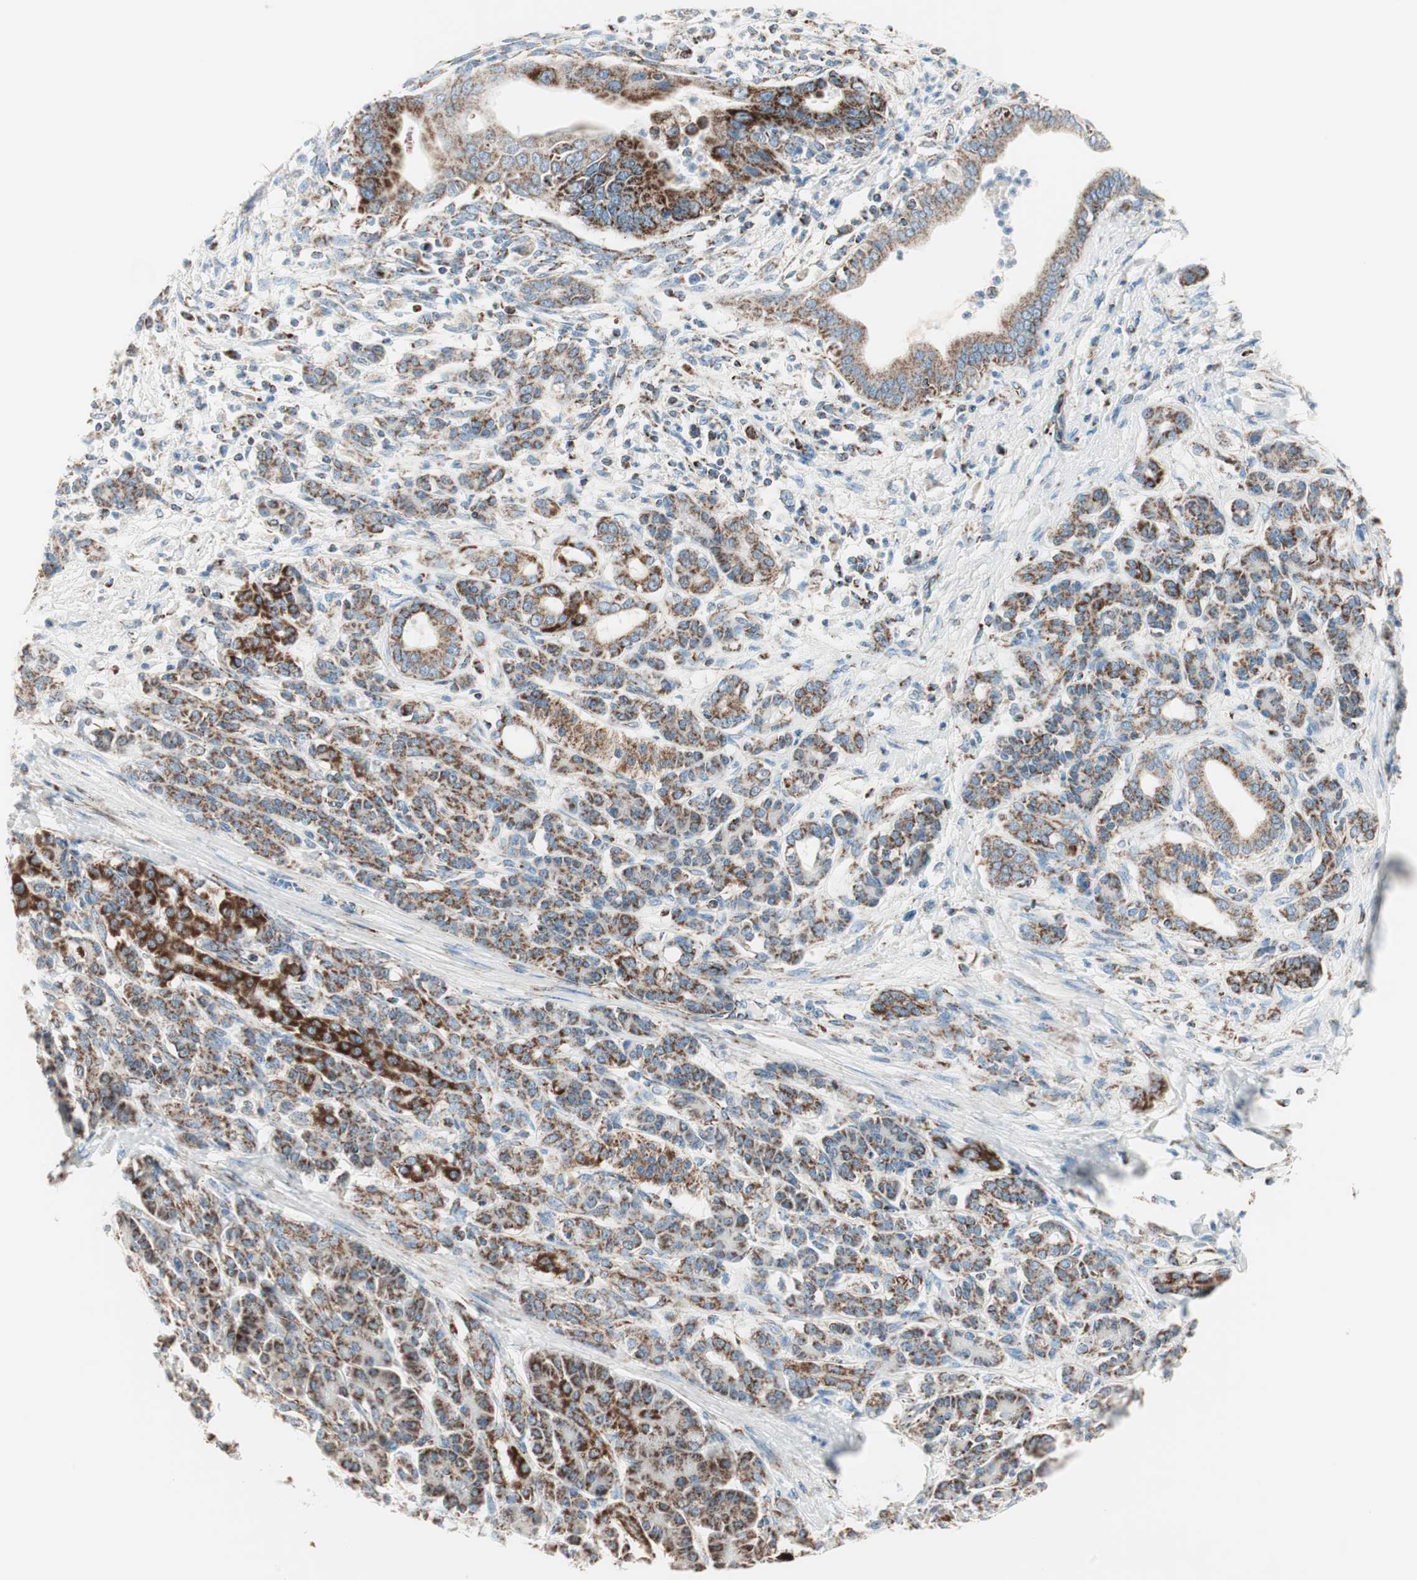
{"staining": {"intensity": "strong", "quantity": ">75%", "location": "cytoplasmic/membranous"}, "tissue": "pancreatic cancer", "cell_type": "Tumor cells", "image_type": "cancer", "snomed": [{"axis": "morphology", "description": "Adenocarcinoma, NOS"}, {"axis": "topography", "description": "Pancreas"}], "caption": "There is high levels of strong cytoplasmic/membranous expression in tumor cells of pancreatic cancer, as demonstrated by immunohistochemical staining (brown color).", "gene": "TOMM20", "patient": {"sex": "male", "age": 59}}